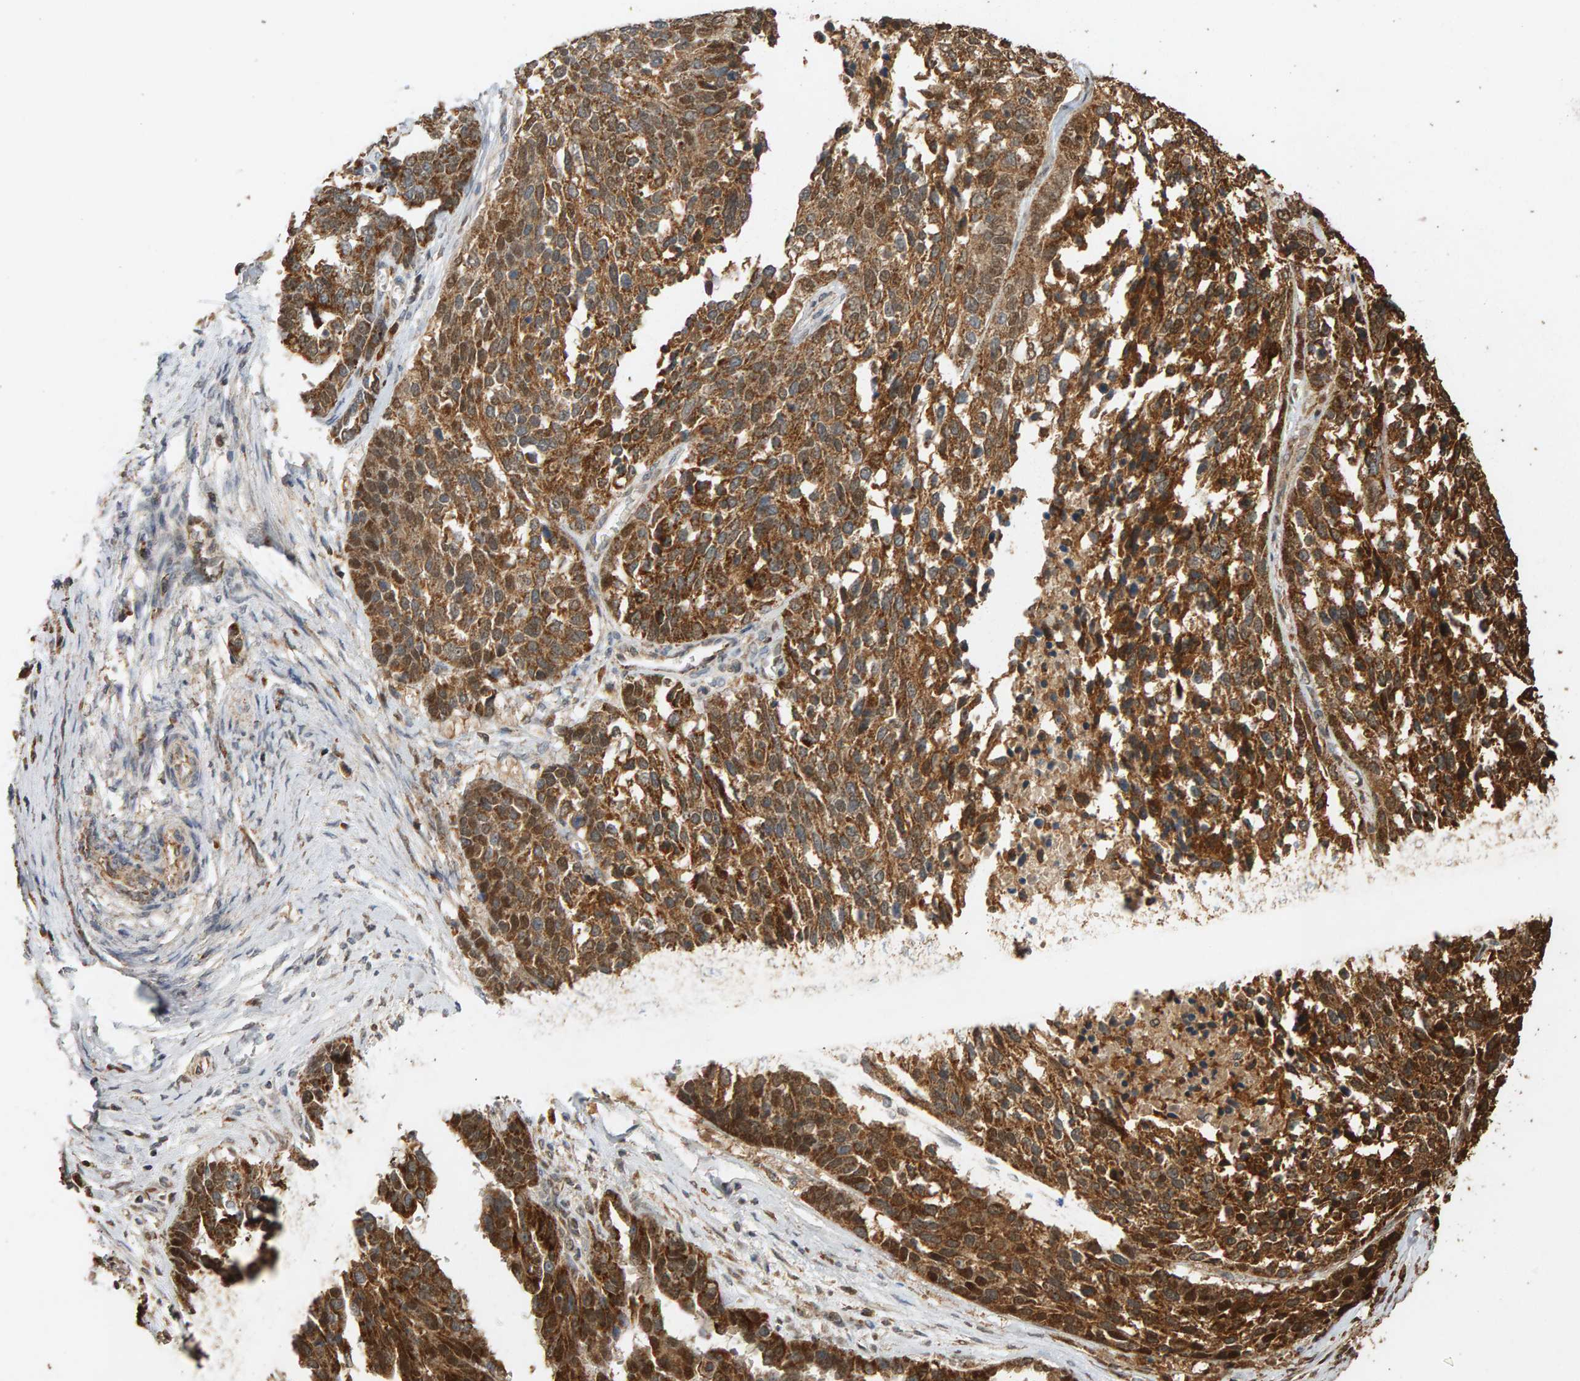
{"staining": {"intensity": "moderate", "quantity": ">75%", "location": "cytoplasmic/membranous,nuclear"}, "tissue": "ovarian cancer", "cell_type": "Tumor cells", "image_type": "cancer", "snomed": [{"axis": "morphology", "description": "Cystadenocarcinoma, serous, NOS"}, {"axis": "topography", "description": "Ovary"}], "caption": "Moderate cytoplasmic/membranous and nuclear staining is appreciated in approximately >75% of tumor cells in serous cystadenocarcinoma (ovarian).", "gene": "GSTK1", "patient": {"sex": "female", "age": 44}}